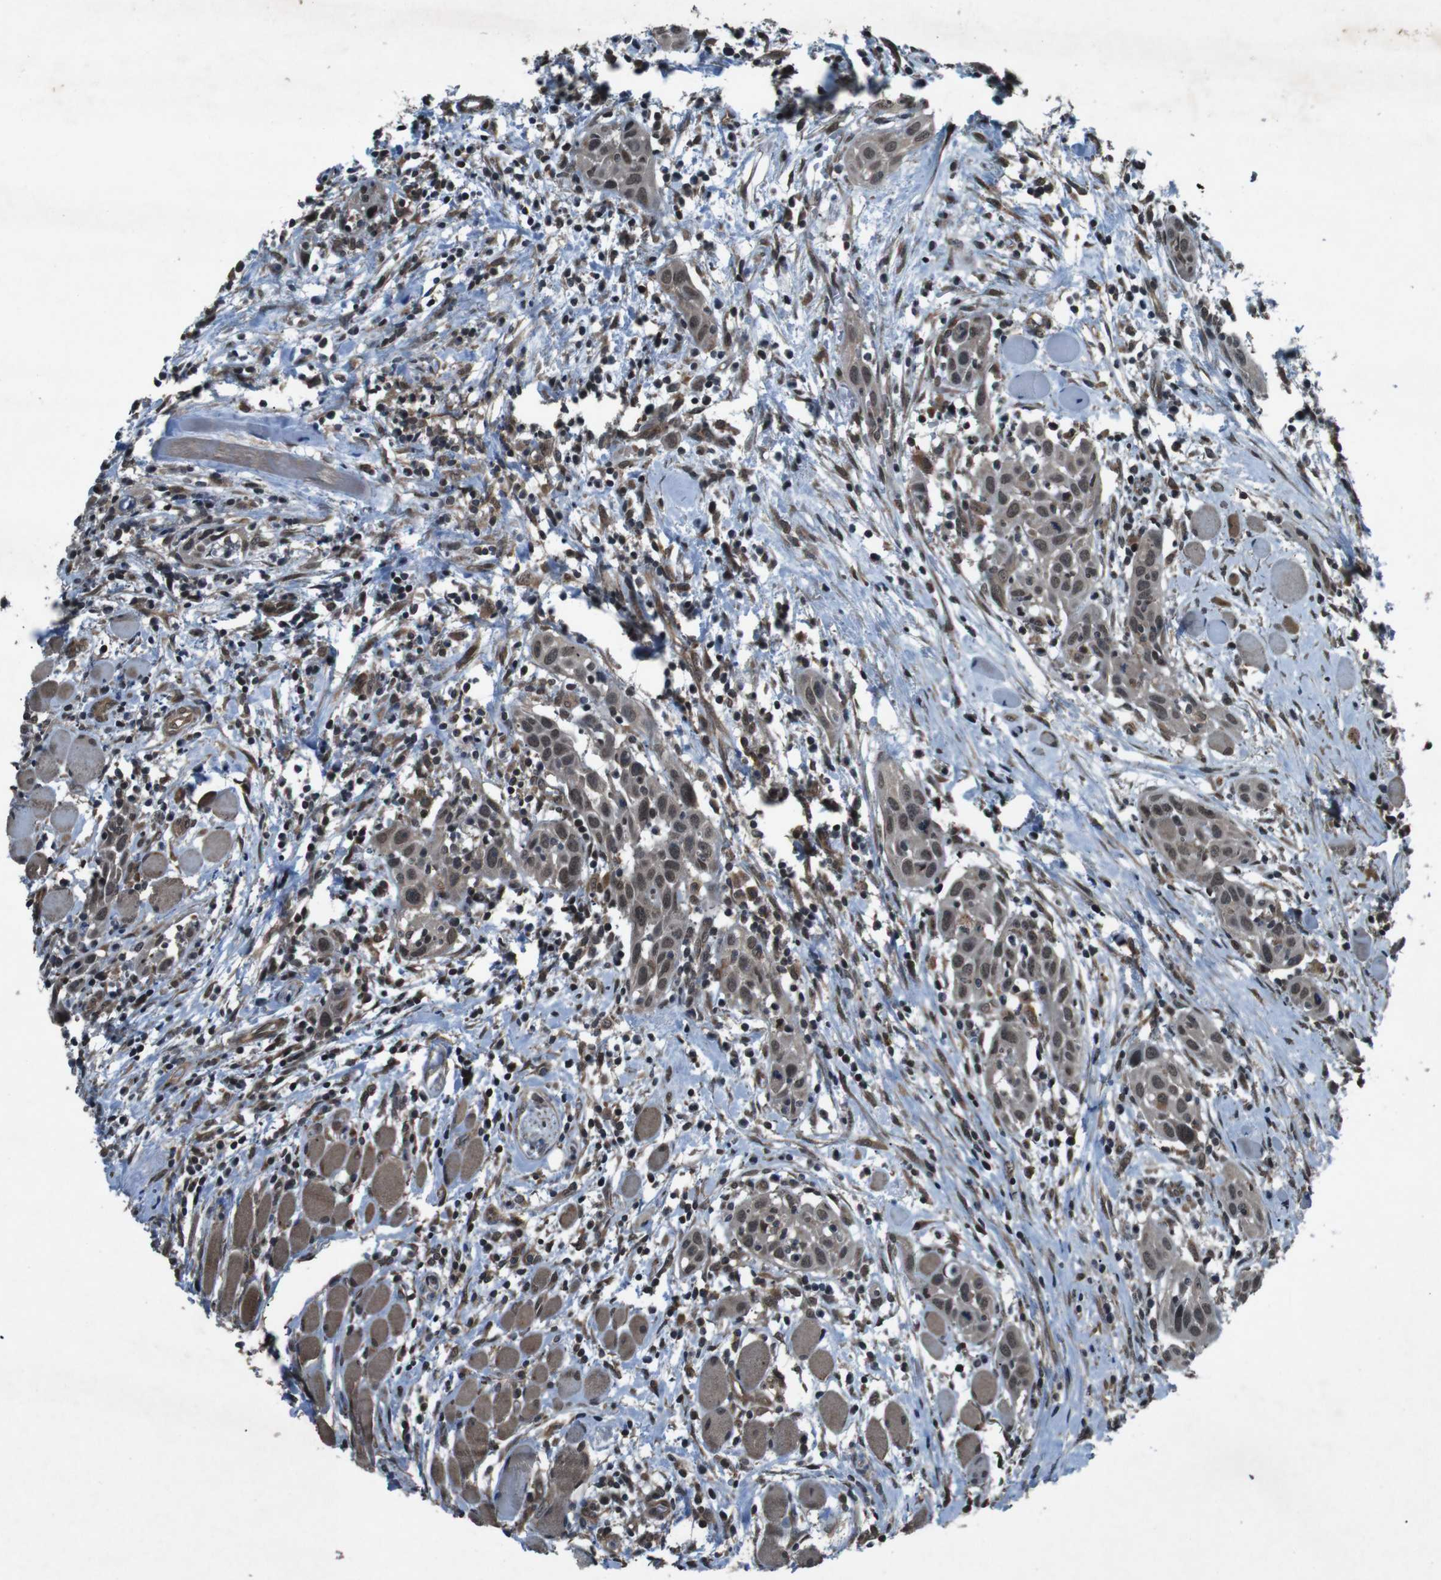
{"staining": {"intensity": "weak", "quantity": ">75%", "location": "cytoplasmic/membranous,nuclear"}, "tissue": "head and neck cancer", "cell_type": "Tumor cells", "image_type": "cancer", "snomed": [{"axis": "morphology", "description": "Squamous cell carcinoma, NOS"}, {"axis": "topography", "description": "Oral tissue"}, {"axis": "topography", "description": "Head-Neck"}], "caption": "A brown stain highlights weak cytoplasmic/membranous and nuclear expression of a protein in head and neck cancer tumor cells.", "gene": "SOCS1", "patient": {"sex": "female", "age": 50}}